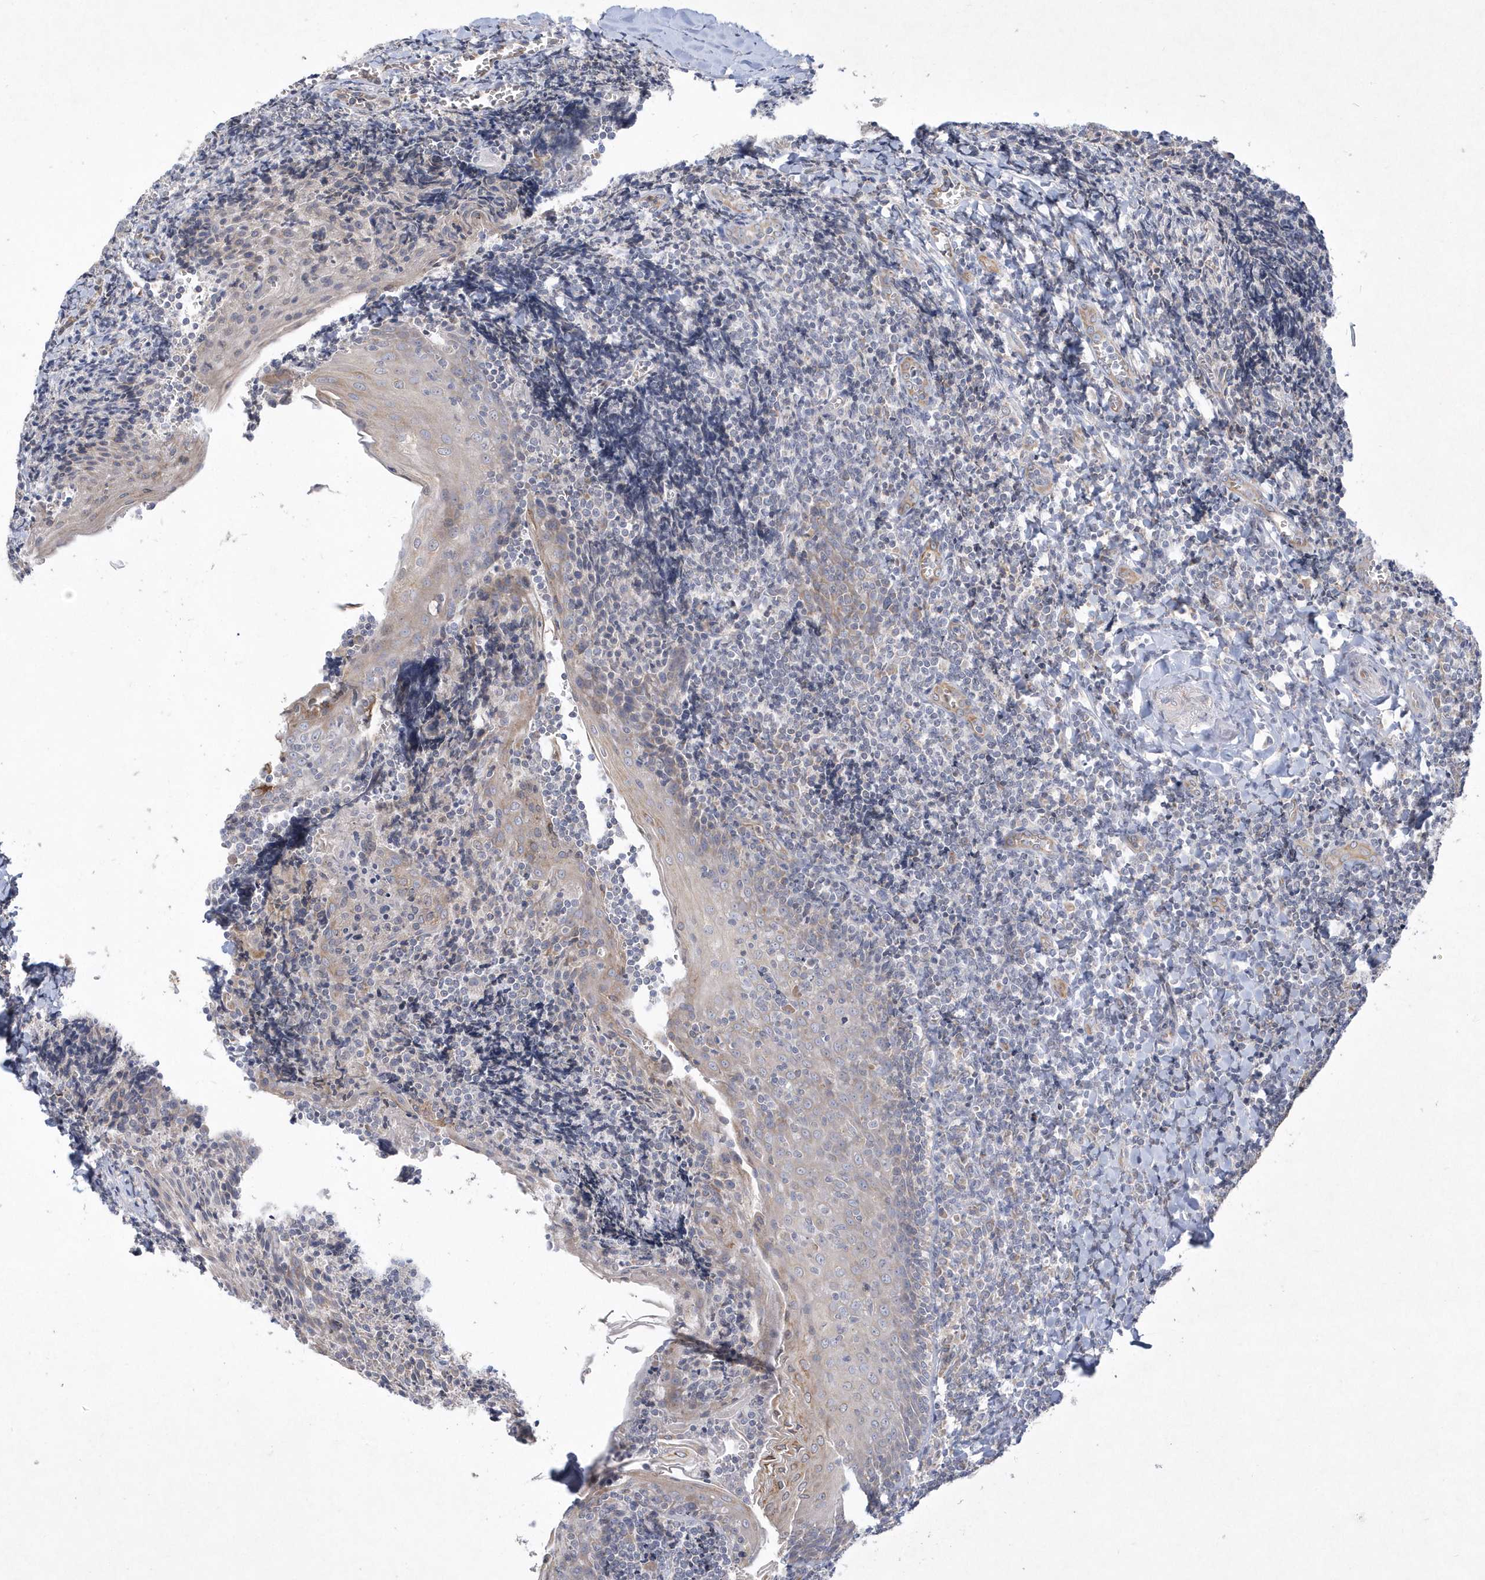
{"staining": {"intensity": "weak", "quantity": "<25%", "location": "cytoplasmic/membranous"}, "tissue": "tonsil", "cell_type": "Germinal center cells", "image_type": "normal", "snomed": [{"axis": "morphology", "description": "Normal tissue, NOS"}, {"axis": "topography", "description": "Tonsil"}], "caption": "High magnification brightfield microscopy of normal tonsil stained with DAB (3,3'-diaminobenzidine) (brown) and counterstained with hematoxylin (blue): germinal center cells show no significant expression.", "gene": "DGAT1", "patient": {"sex": "male", "age": 27}}